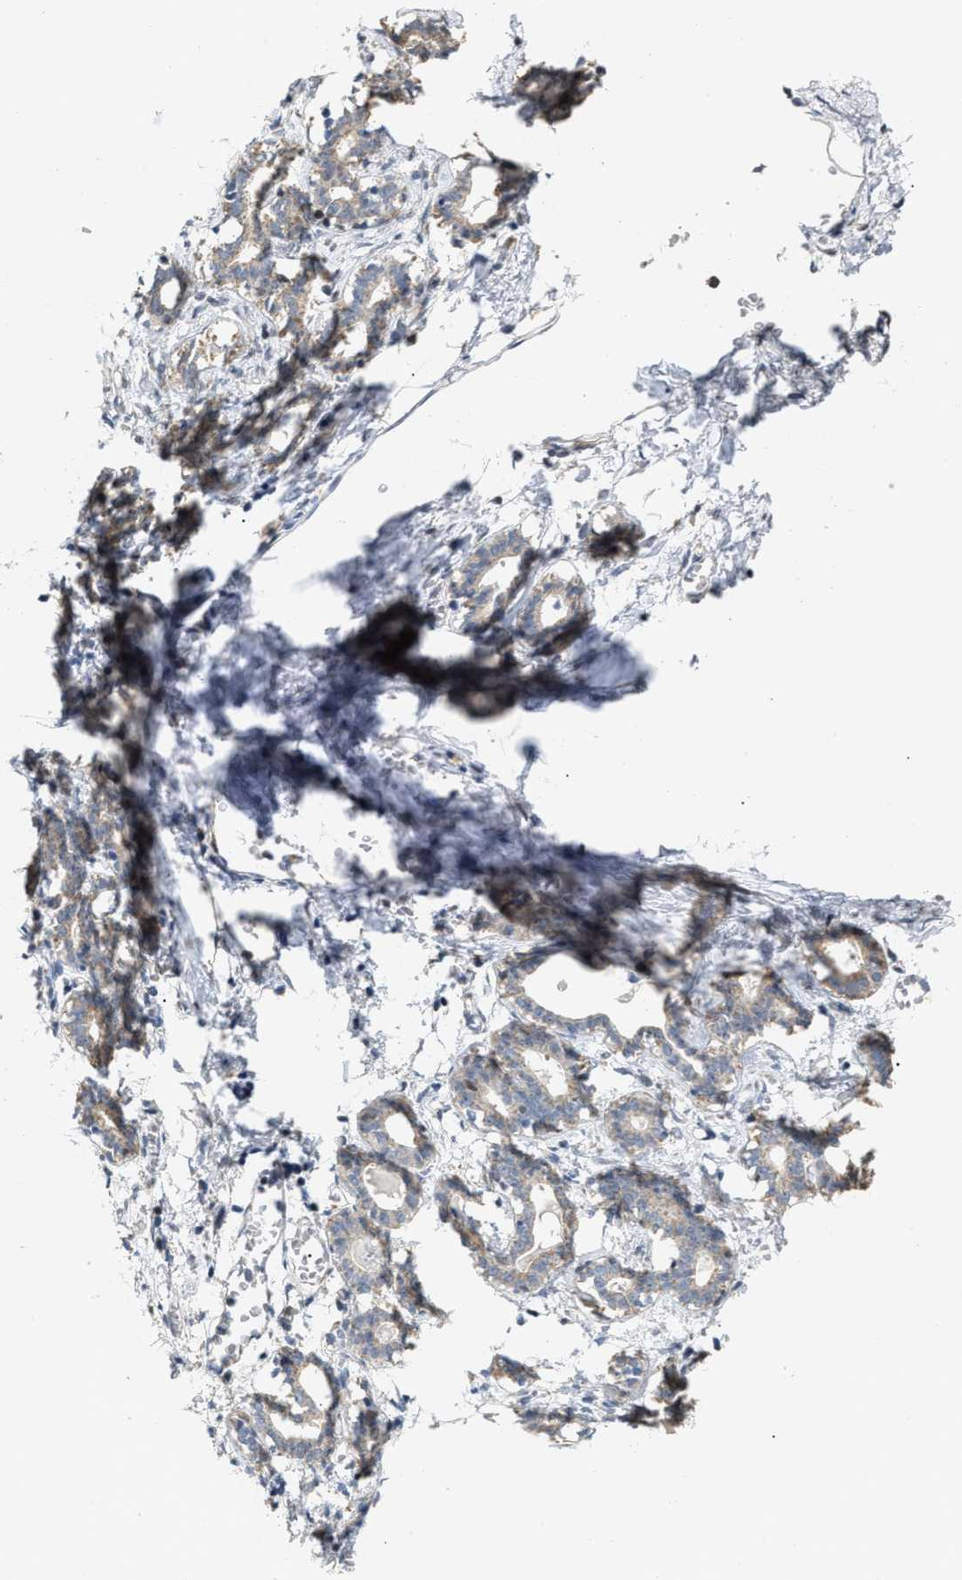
{"staining": {"intensity": "negative", "quantity": "none", "location": "none"}, "tissue": "breast", "cell_type": "Adipocytes", "image_type": "normal", "snomed": [{"axis": "morphology", "description": "Normal tissue, NOS"}, {"axis": "topography", "description": "Breast"}], "caption": "Immunohistochemical staining of normal breast demonstrates no significant expression in adipocytes. (Brightfield microscopy of DAB immunohistochemistry at high magnification).", "gene": "DEPTOR", "patient": {"sex": "female", "age": 27}}